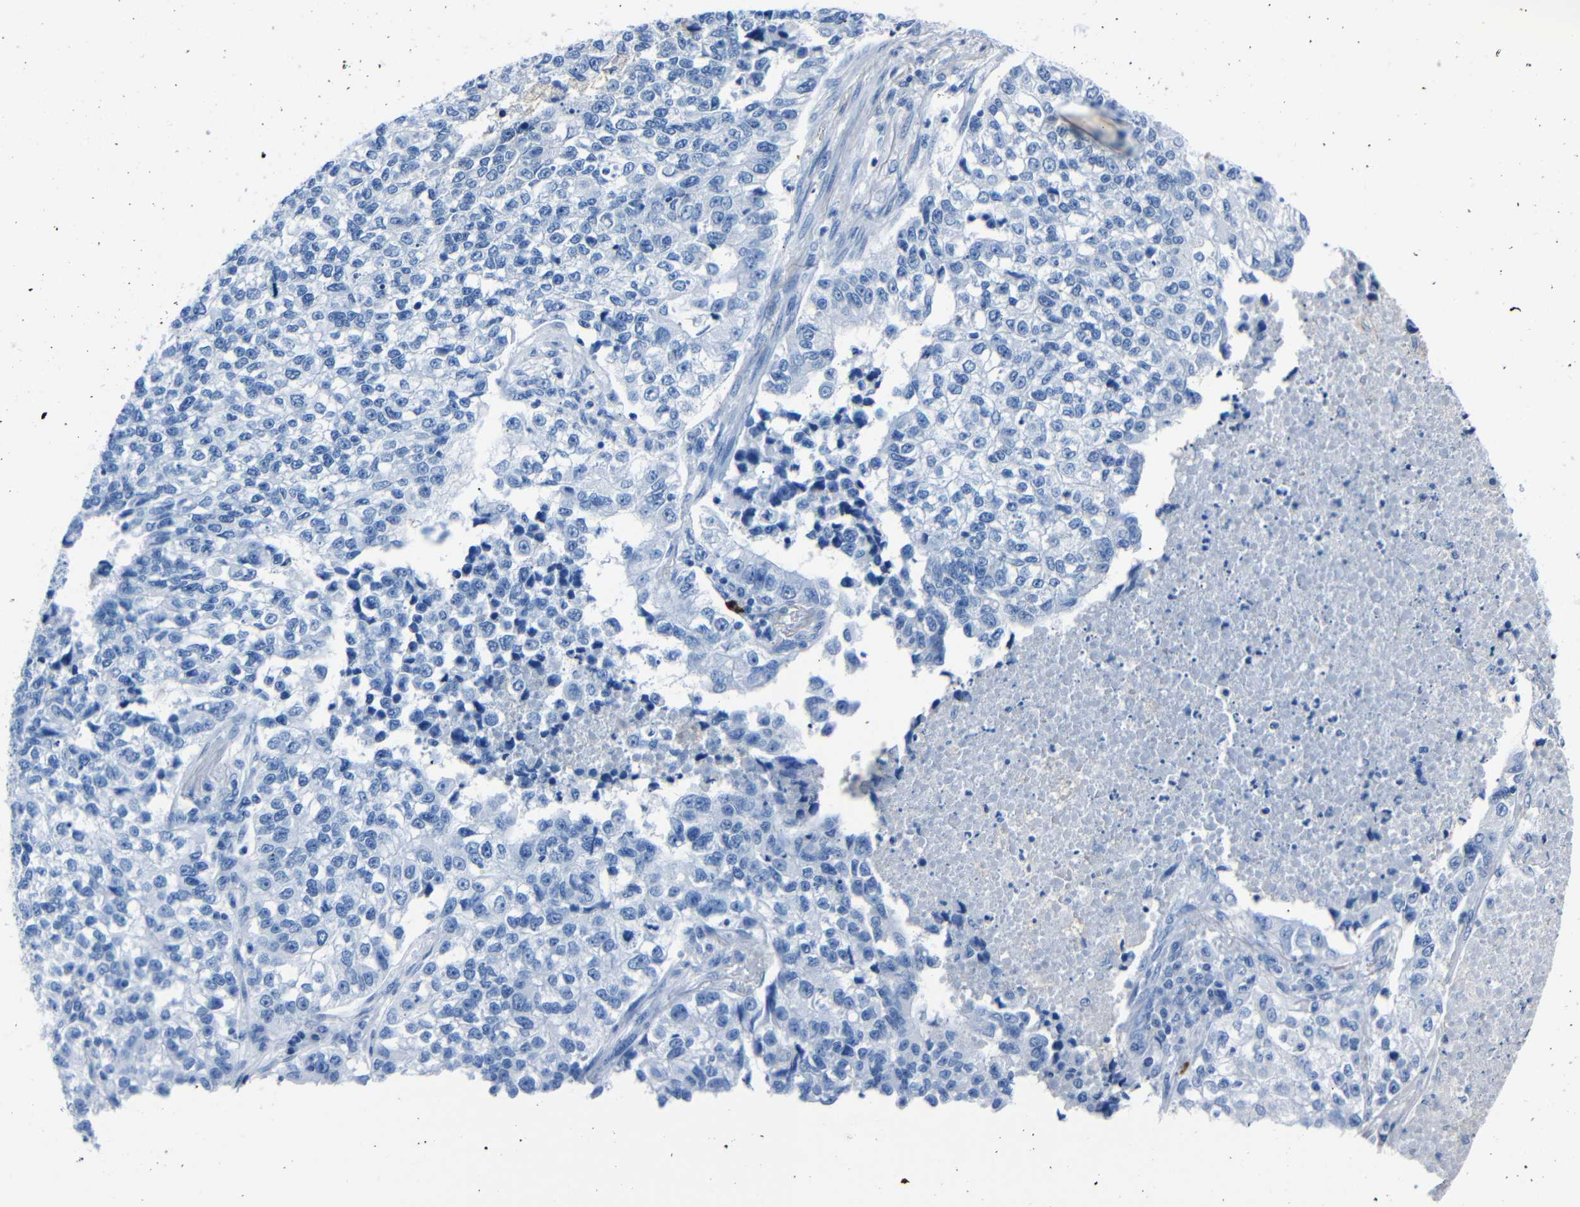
{"staining": {"intensity": "negative", "quantity": "none", "location": "none"}, "tissue": "lung cancer", "cell_type": "Tumor cells", "image_type": "cancer", "snomed": [{"axis": "morphology", "description": "Adenocarcinoma, NOS"}, {"axis": "topography", "description": "Lung"}], "caption": "This histopathology image is of lung adenocarcinoma stained with IHC to label a protein in brown with the nuclei are counter-stained blue. There is no staining in tumor cells.", "gene": "CLDN11", "patient": {"sex": "male", "age": 49}}